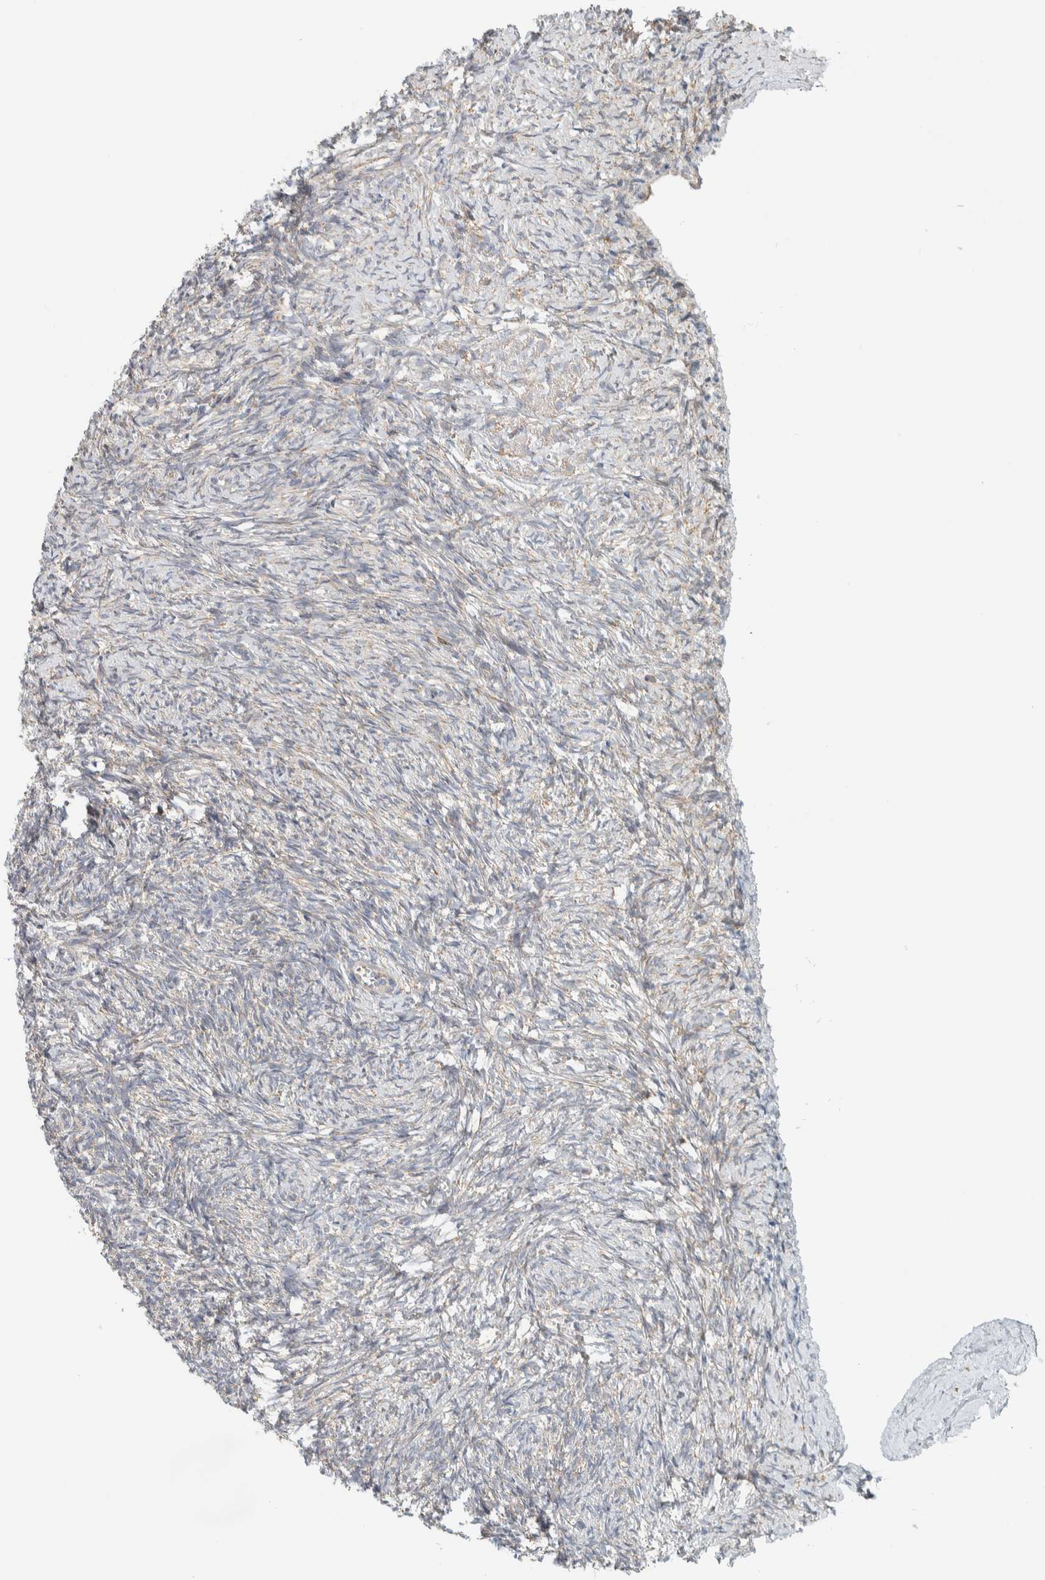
{"staining": {"intensity": "weak", "quantity": "<25%", "location": "cytoplasmic/membranous"}, "tissue": "ovary", "cell_type": "Ovarian stroma cells", "image_type": "normal", "snomed": [{"axis": "morphology", "description": "Normal tissue, NOS"}, {"axis": "topography", "description": "Ovary"}], "caption": "This is an immunohistochemistry (IHC) photomicrograph of normal human ovary. There is no staining in ovarian stroma cells.", "gene": "CCDC57", "patient": {"sex": "female", "age": 41}}